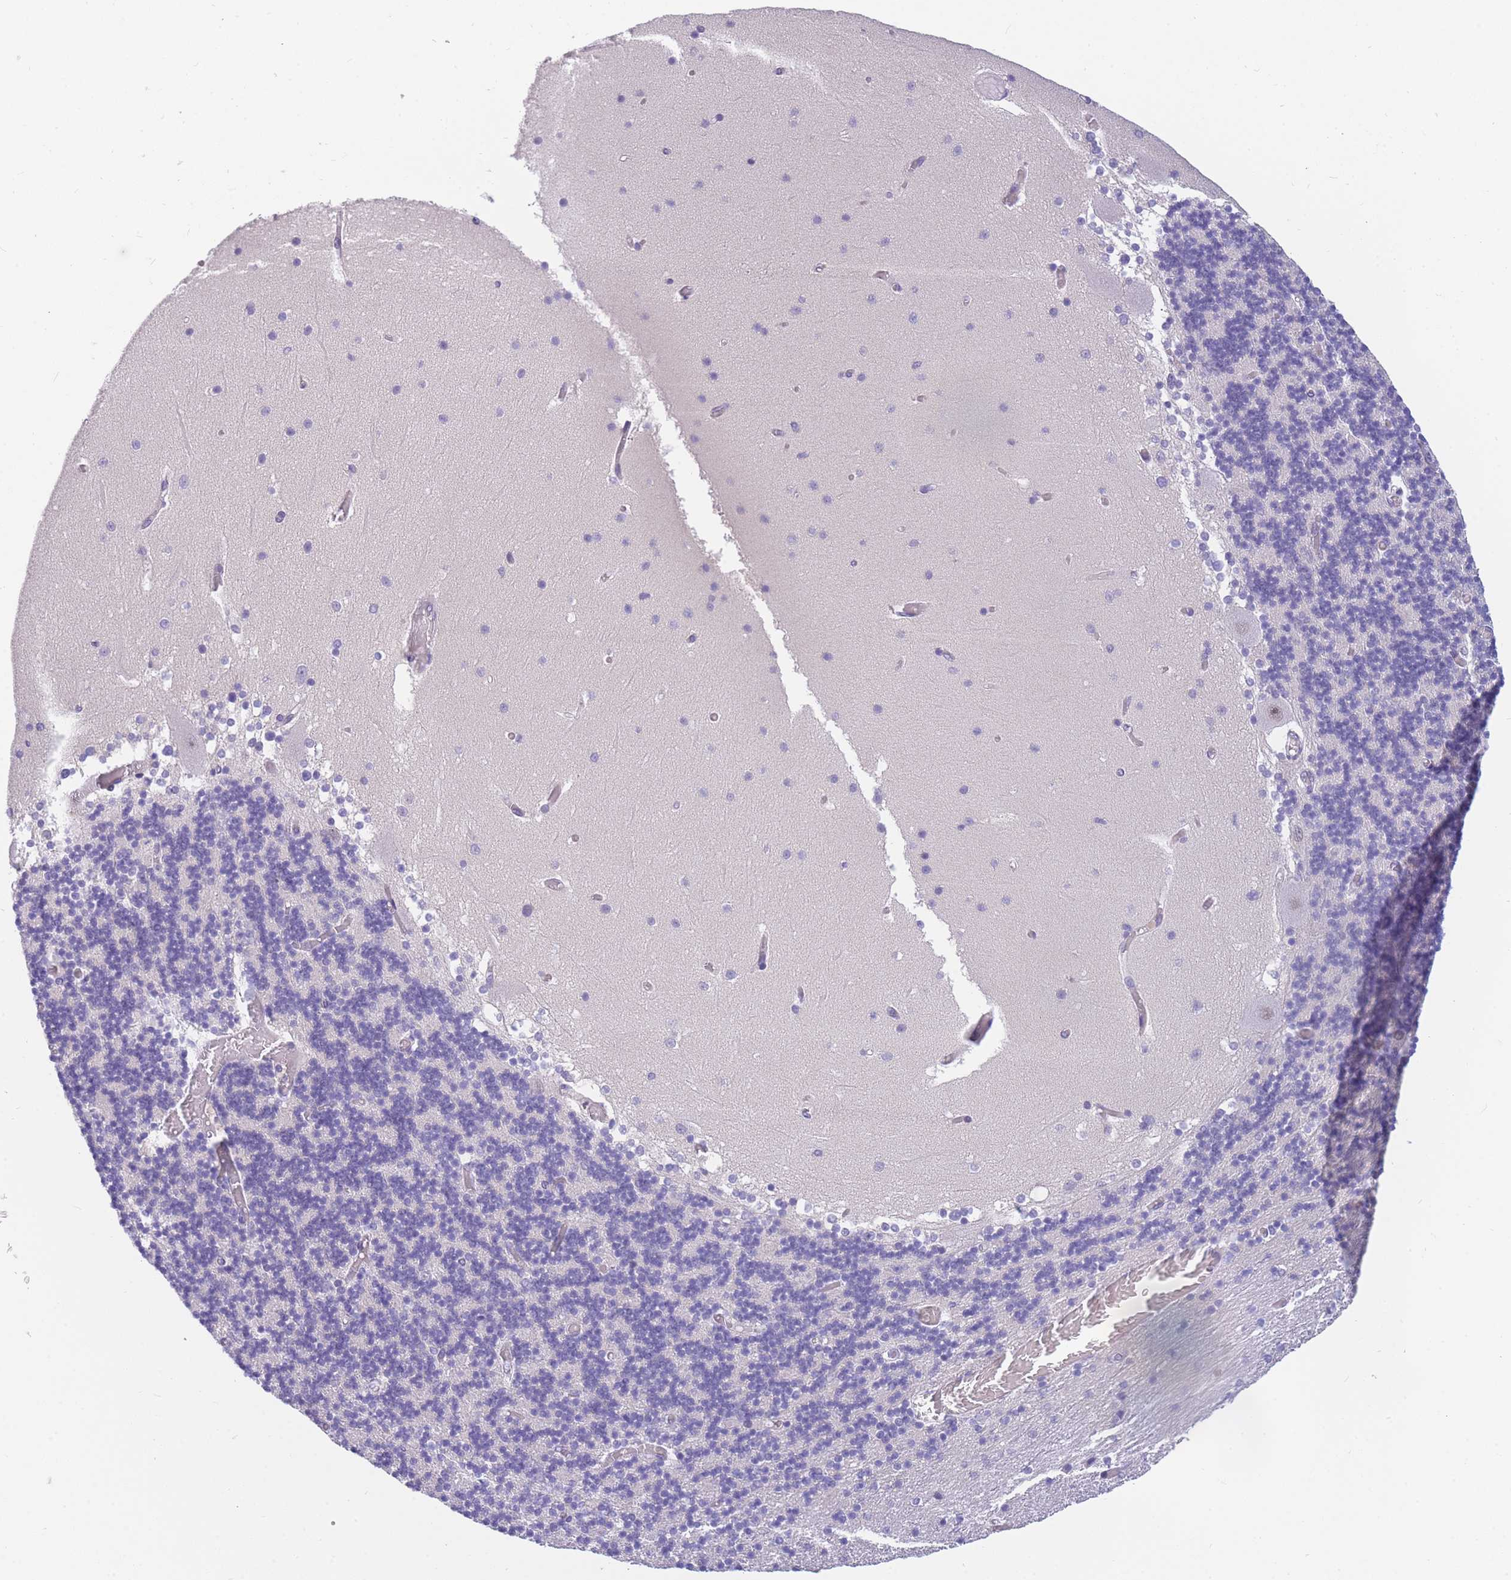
{"staining": {"intensity": "negative", "quantity": "none", "location": "none"}, "tissue": "cerebellum", "cell_type": "Cells in granular layer", "image_type": "normal", "snomed": [{"axis": "morphology", "description": "Normal tissue, NOS"}, {"axis": "topography", "description": "Cerebellum"}], "caption": "Micrograph shows no protein positivity in cells in granular layer of benign cerebellum.", "gene": "DDX49", "patient": {"sex": "female", "age": 28}}